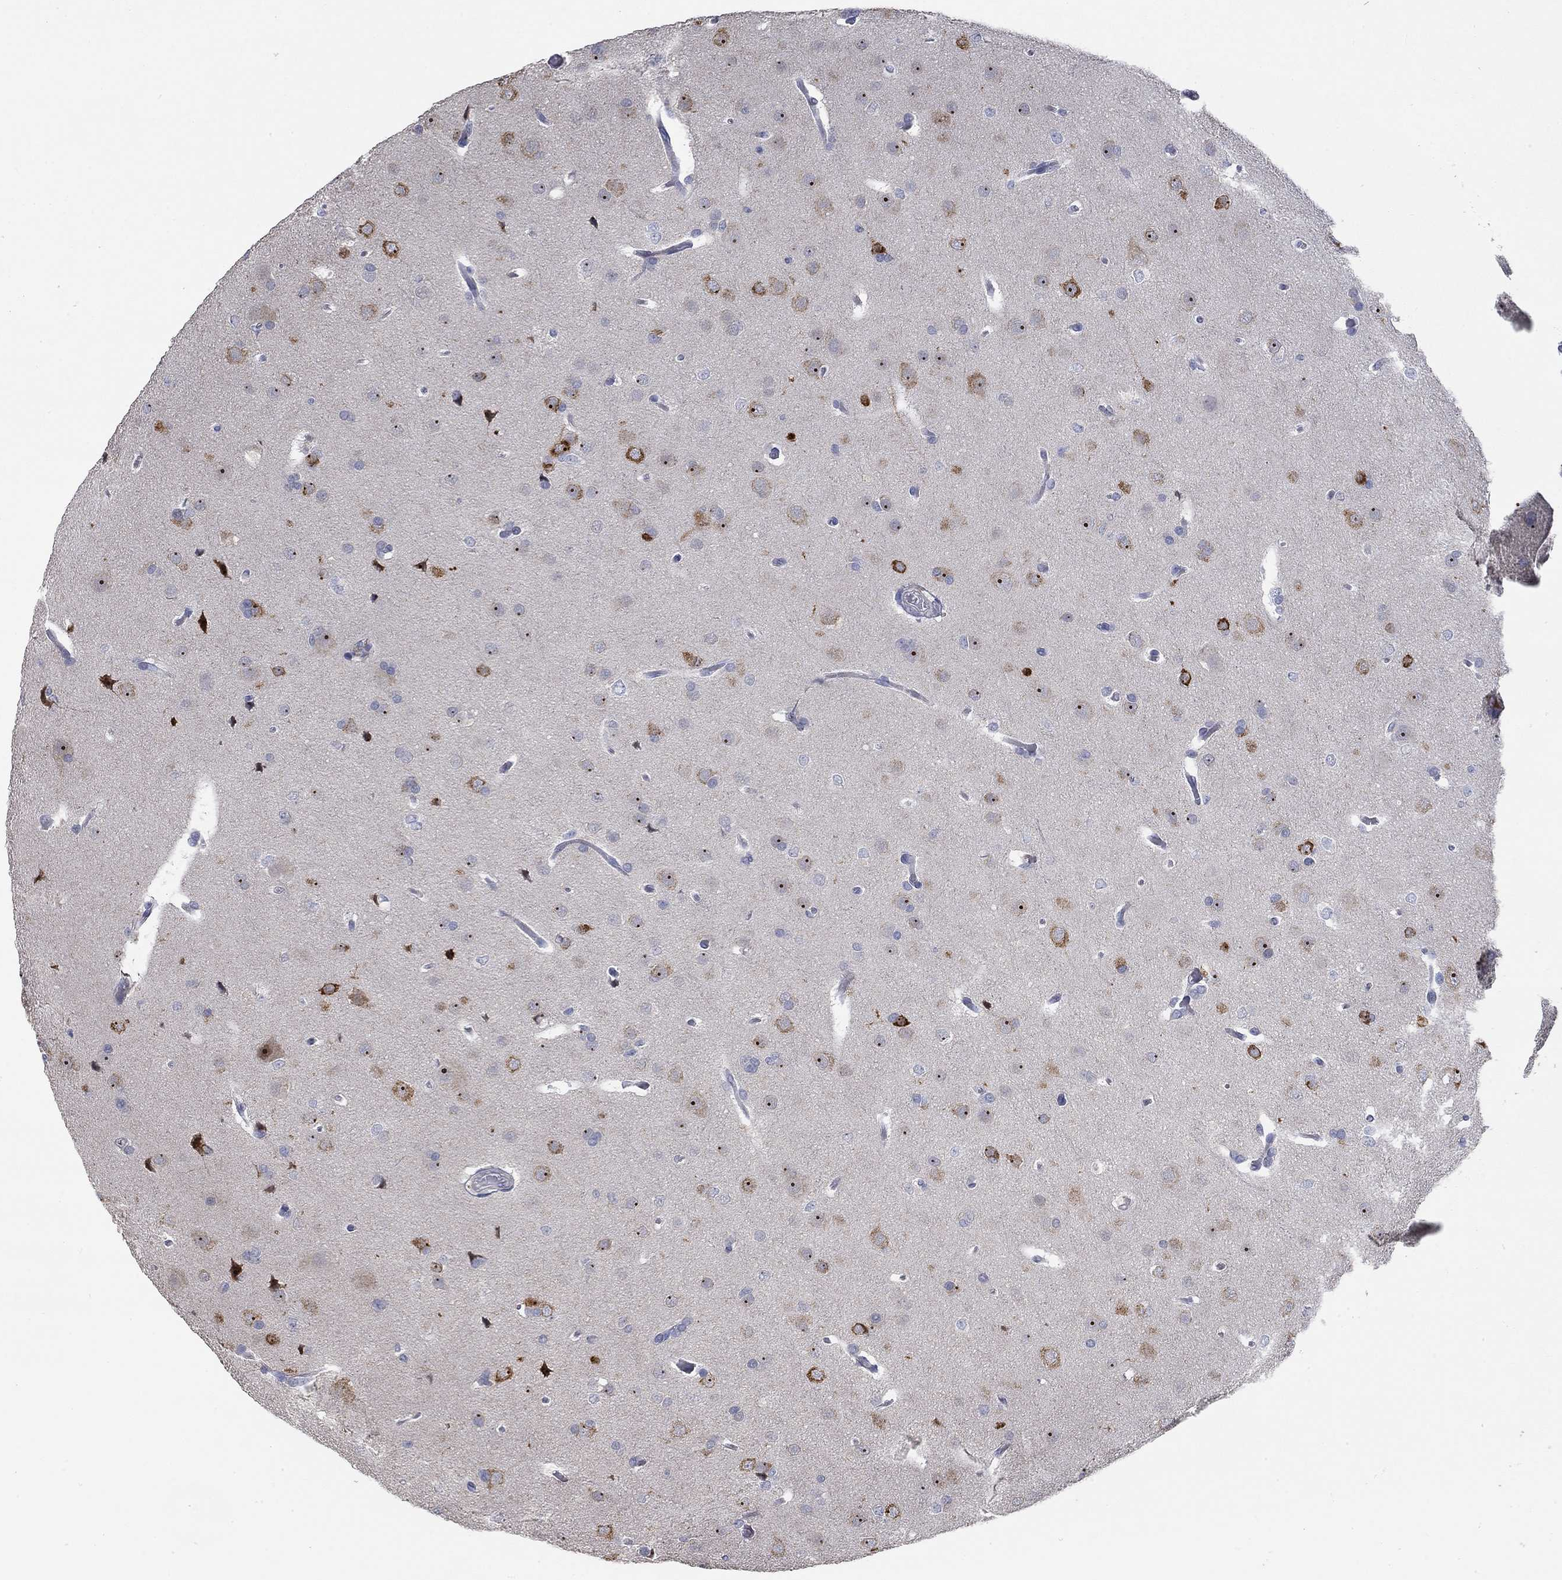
{"staining": {"intensity": "negative", "quantity": "none", "location": "none"}, "tissue": "glioma", "cell_type": "Tumor cells", "image_type": "cancer", "snomed": [{"axis": "morphology", "description": "Glioma, malignant, Low grade"}, {"axis": "topography", "description": "Brain"}], "caption": "This is a image of immunohistochemistry staining of malignant glioma (low-grade), which shows no positivity in tumor cells.", "gene": "PNMA5", "patient": {"sex": "female", "age": 32}}